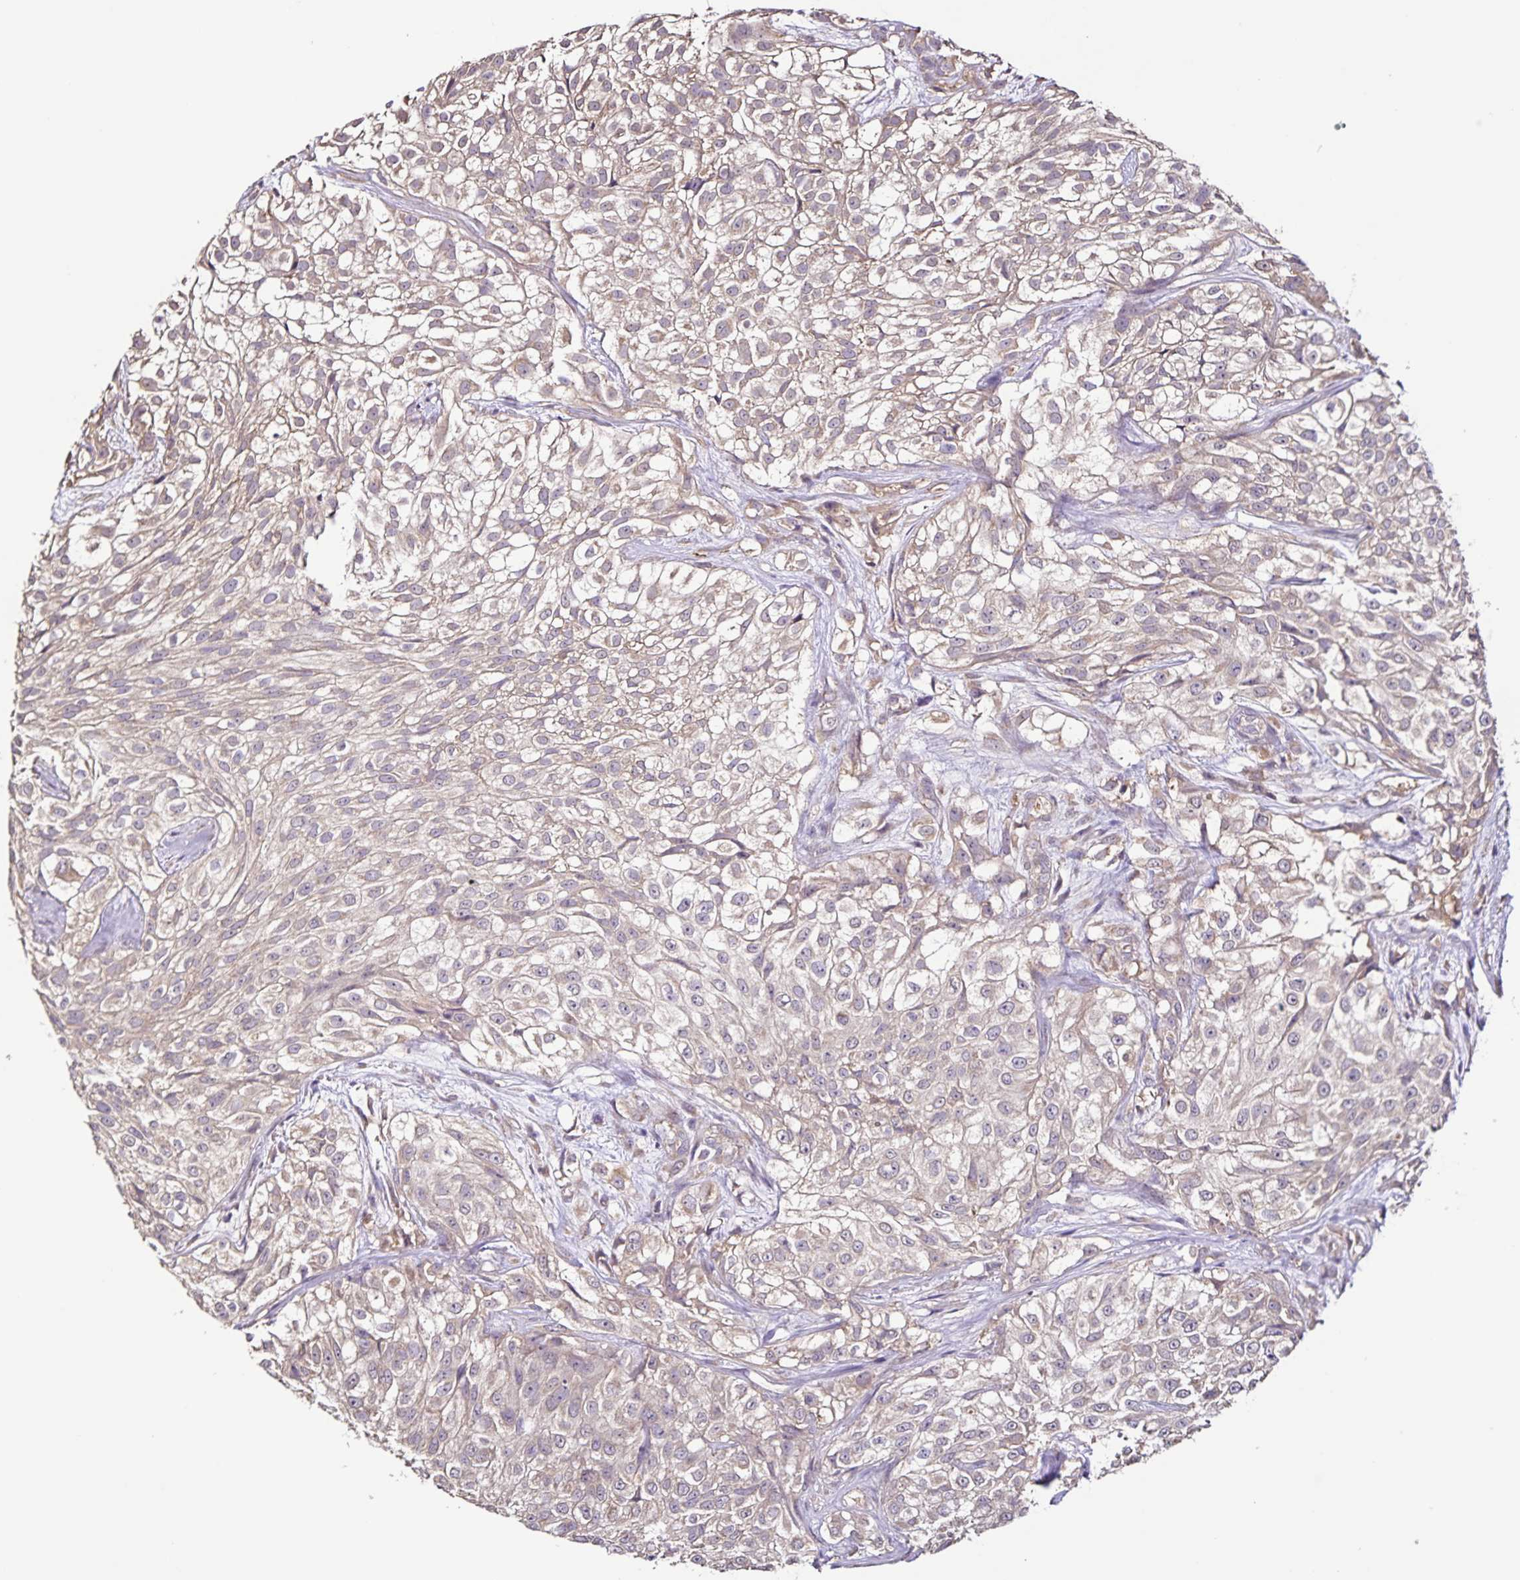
{"staining": {"intensity": "weak", "quantity": "25%-75%", "location": "cytoplasmic/membranous"}, "tissue": "urothelial cancer", "cell_type": "Tumor cells", "image_type": "cancer", "snomed": [{"axis": "morphology", "description": "Urothelial carcinoma, High grade"}, {"axis": "topography", "description": "Urinary bladder"}], "caption": "A low amount of weak cytoplasmic/membranous positivity is identified in approximately 25%-75% of tumor cells in urothelial cancer tissue.", "gene": "MAN1A1", "patient": {"sex": "male", "age": 56}}